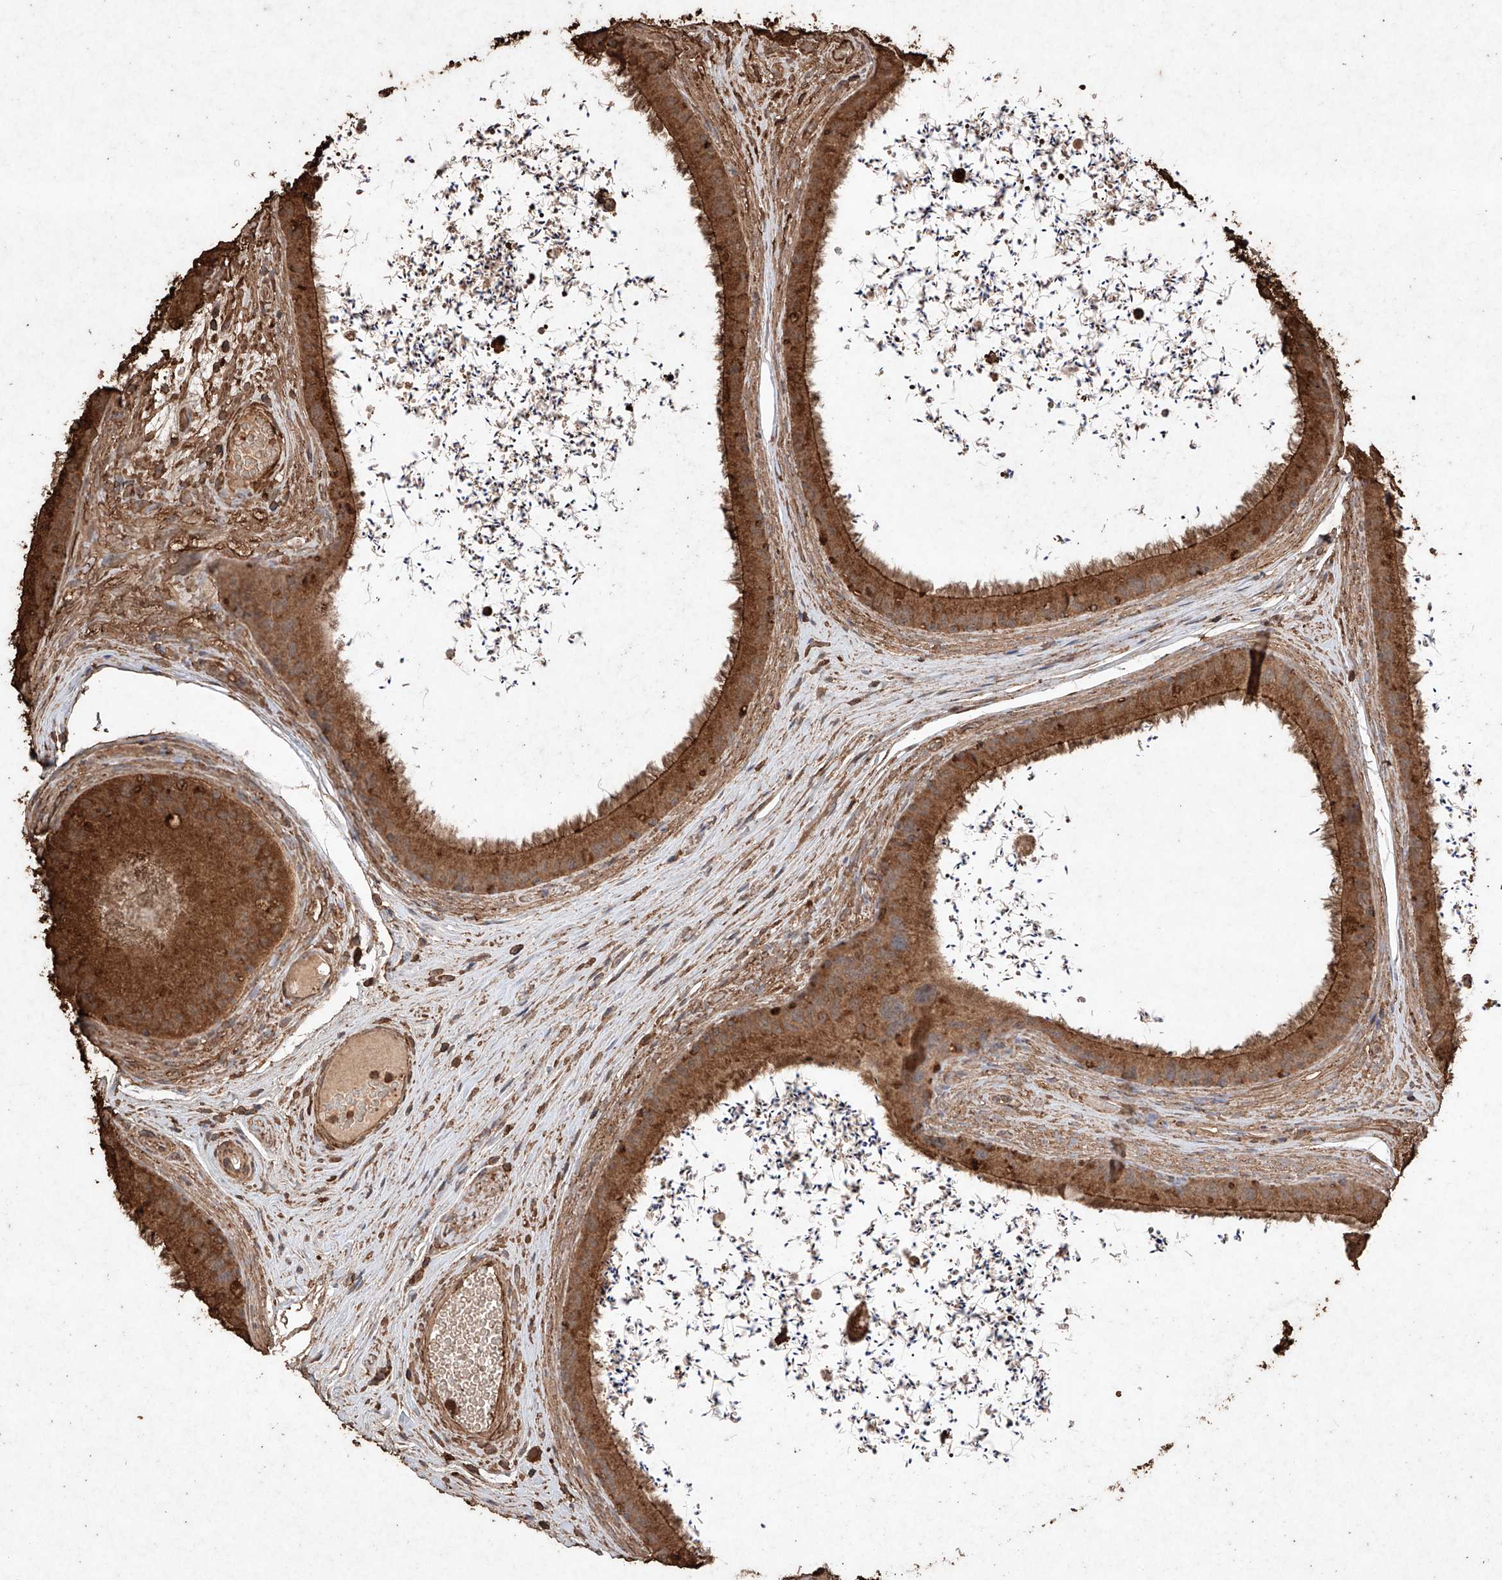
{"staining": {"intensity": "strong", "quantity": ">75%", "location": "cytoplasmic/membranous"}, "tissue": "epididymis", "cell_type": "Glandular cells", "image_type": "normal", "snomed": [{"axis": "morphology", "description": "Normal tissue, NOS"}, {"axis": "topography", "description": "Epididymis, spermatic cord, NOS"}], "caption": "Immunohistochemistry histopathology image of benign human epididymis stained for a protein (brown), which displays high levels of strong cytoplasmic/membranous positivity in about >75% of glandular cells.", "gene": "M6PR", "patient": {"sex": "male", "age": 50}}